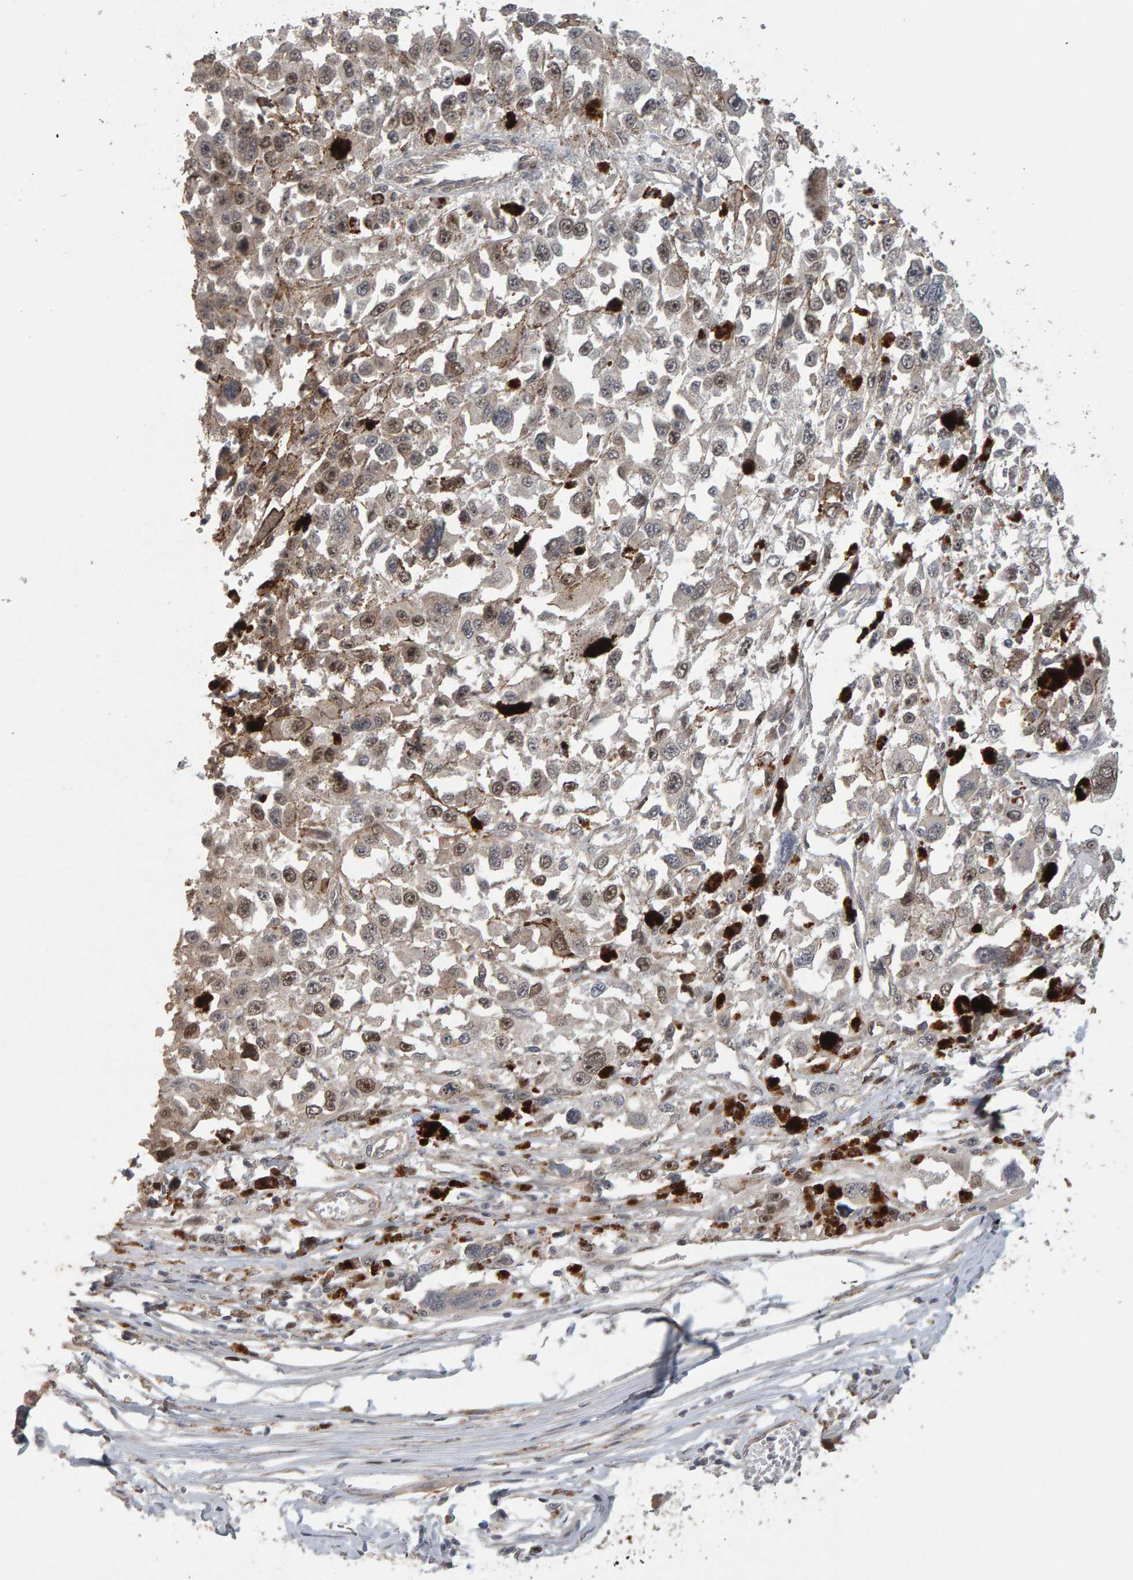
{"staining": {"intensity": "moderate", "quantity": "<25%", "location": "nuclear"}, "tissue": "melanoma", "cell_type": "Tumor cells", "image_type": "cancer", "snomed": [{"axis": "morphology", "description": "Malignant melanoma, Metastatic site"}, {"axis": "topography", "description": "Lymph node"}], "caption": "Brown immunohistochemical staining in human melanoma exhibits moderate nuclear staining in approximately <25% of tumor cells.", "gene": "CDCA5", "patient": {"sex": "male", "age": 59}}